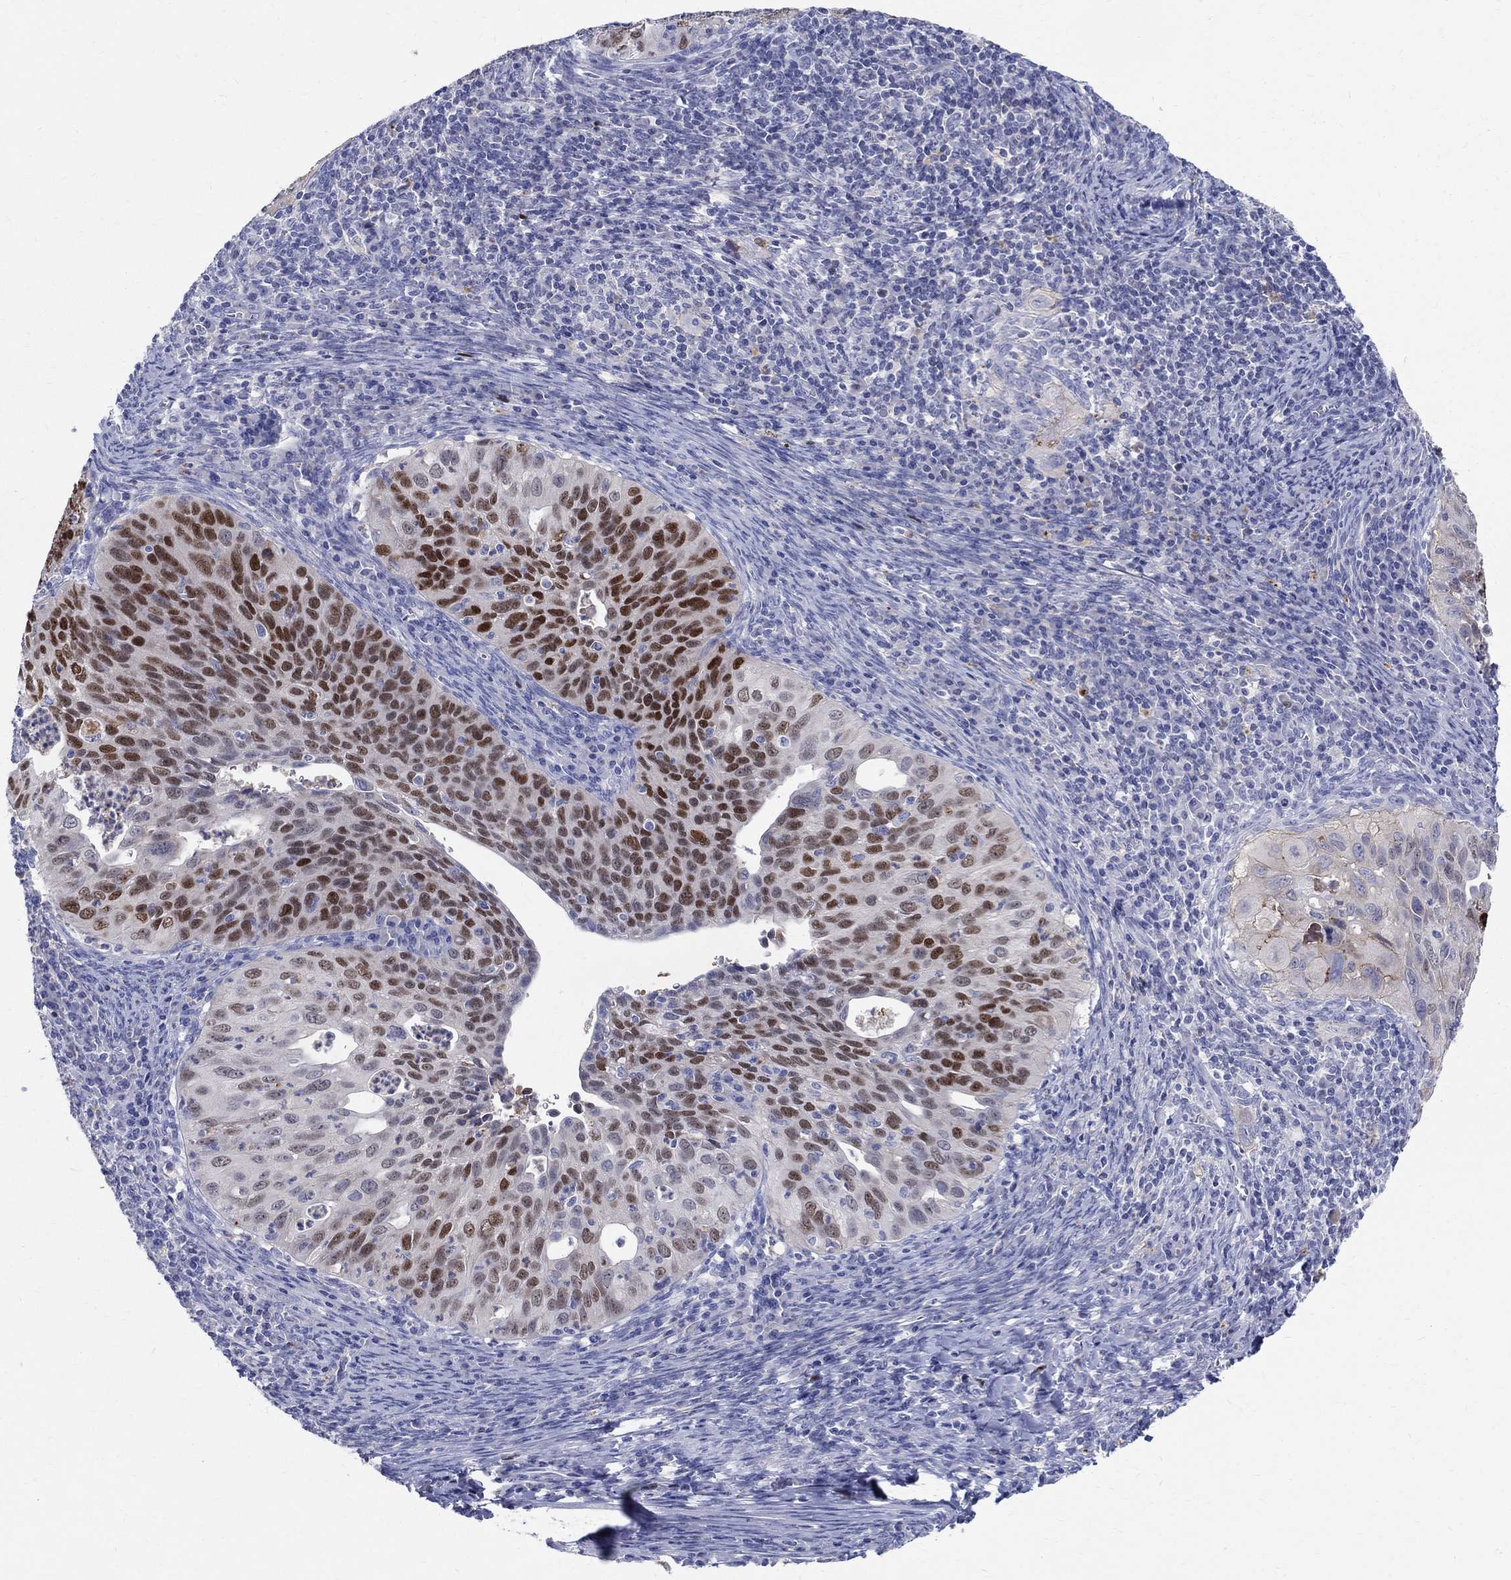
{"staining": {"intensity": "strong", "quantity": "25%-75%", "location": "nuclear"}, "tissue": "cervical cancer", "cell_type": "Tumor cells", "image_type": "cancer", "snomed": [{"axis": "morphology", "description": "Squamous cell carcinoma, NOS"}, {"axis": "topography", "description": "Cervix"}], "caption": "Immunohistochemical staining of cervical squamous cell carcinoma displays high levels of strong nuclear protein staining in about 25%-75% of tumor cells.", "gene": "SOX2", "patient": {"sex": "female", "age": 26}}